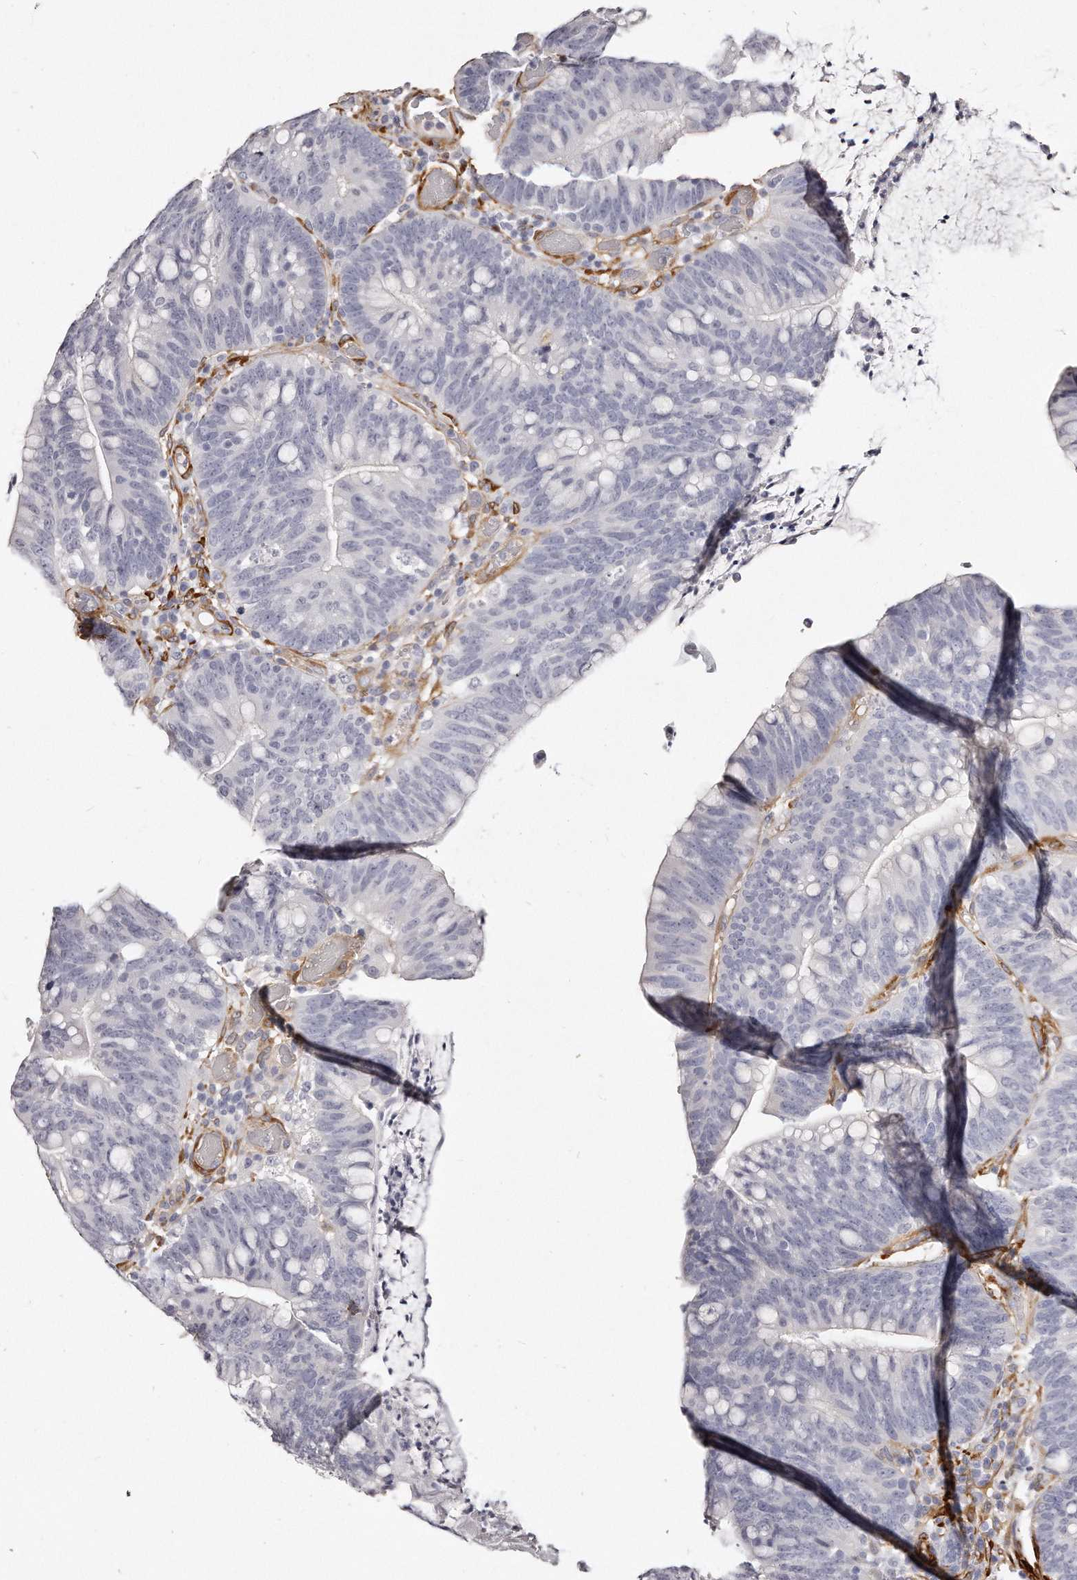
{"staining": {"intensity": "negative", "quantity": "none", "location": "none"}, "tissue": "colorectal cancer", "cell_type": "Tumor cells", "image_type": "cancer", "snomed": [{"axis": "morphology", "description": "Adenocarcinoma, NOS"}, {"axis": "topography", "description": "Colon"}], "caption": "IHC photomicrograph of neoplastic tissue: human colorectal cancer stained with DAB (3,3'-diaminobenzidine) displays no significant protein expression in tumor cells.", "gene": "LMOD1", "patient": {"sex": "female", "age": 66}}